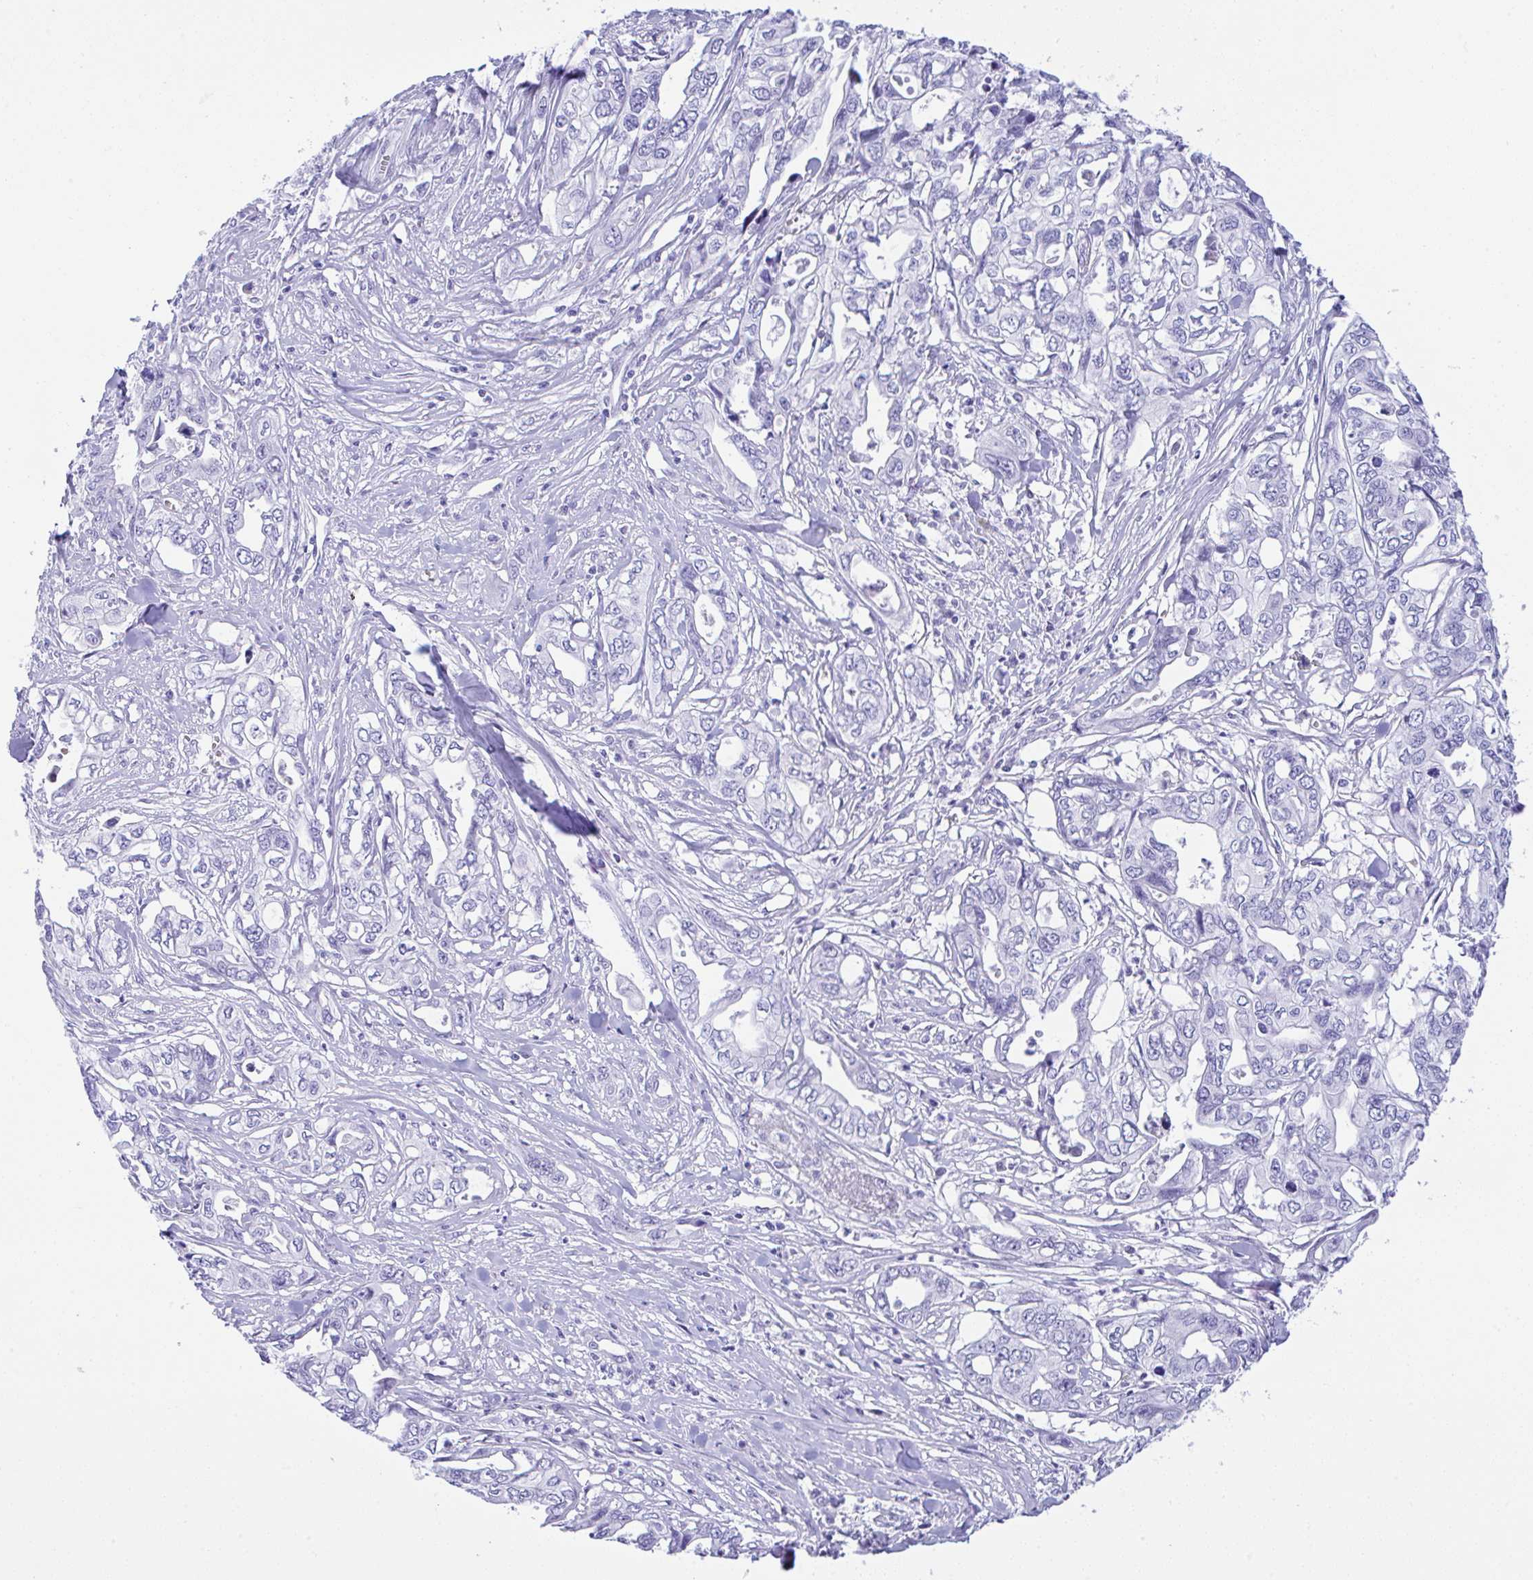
{"staining": {"intensity": "negative", "quantity": "none", "location": "none"}, "tissue": "pancreatic cancer", "cell_type": "Tumor cells", "image_type": "cancer", "snomed": [{"axis": "morphology", "description": "Adenocarcinoma, NOS"}, {"axis": "topography", "description": "Pancreas"}], "caption": "Immunohistochemistry (IHC) image of pancreatic cancer (adenocarcinoma) stained for a protein (brown), which displays no positivity in tumor cells.", "gene": "SEL1L2", "patient": {"sex": "male", "age": 68}}